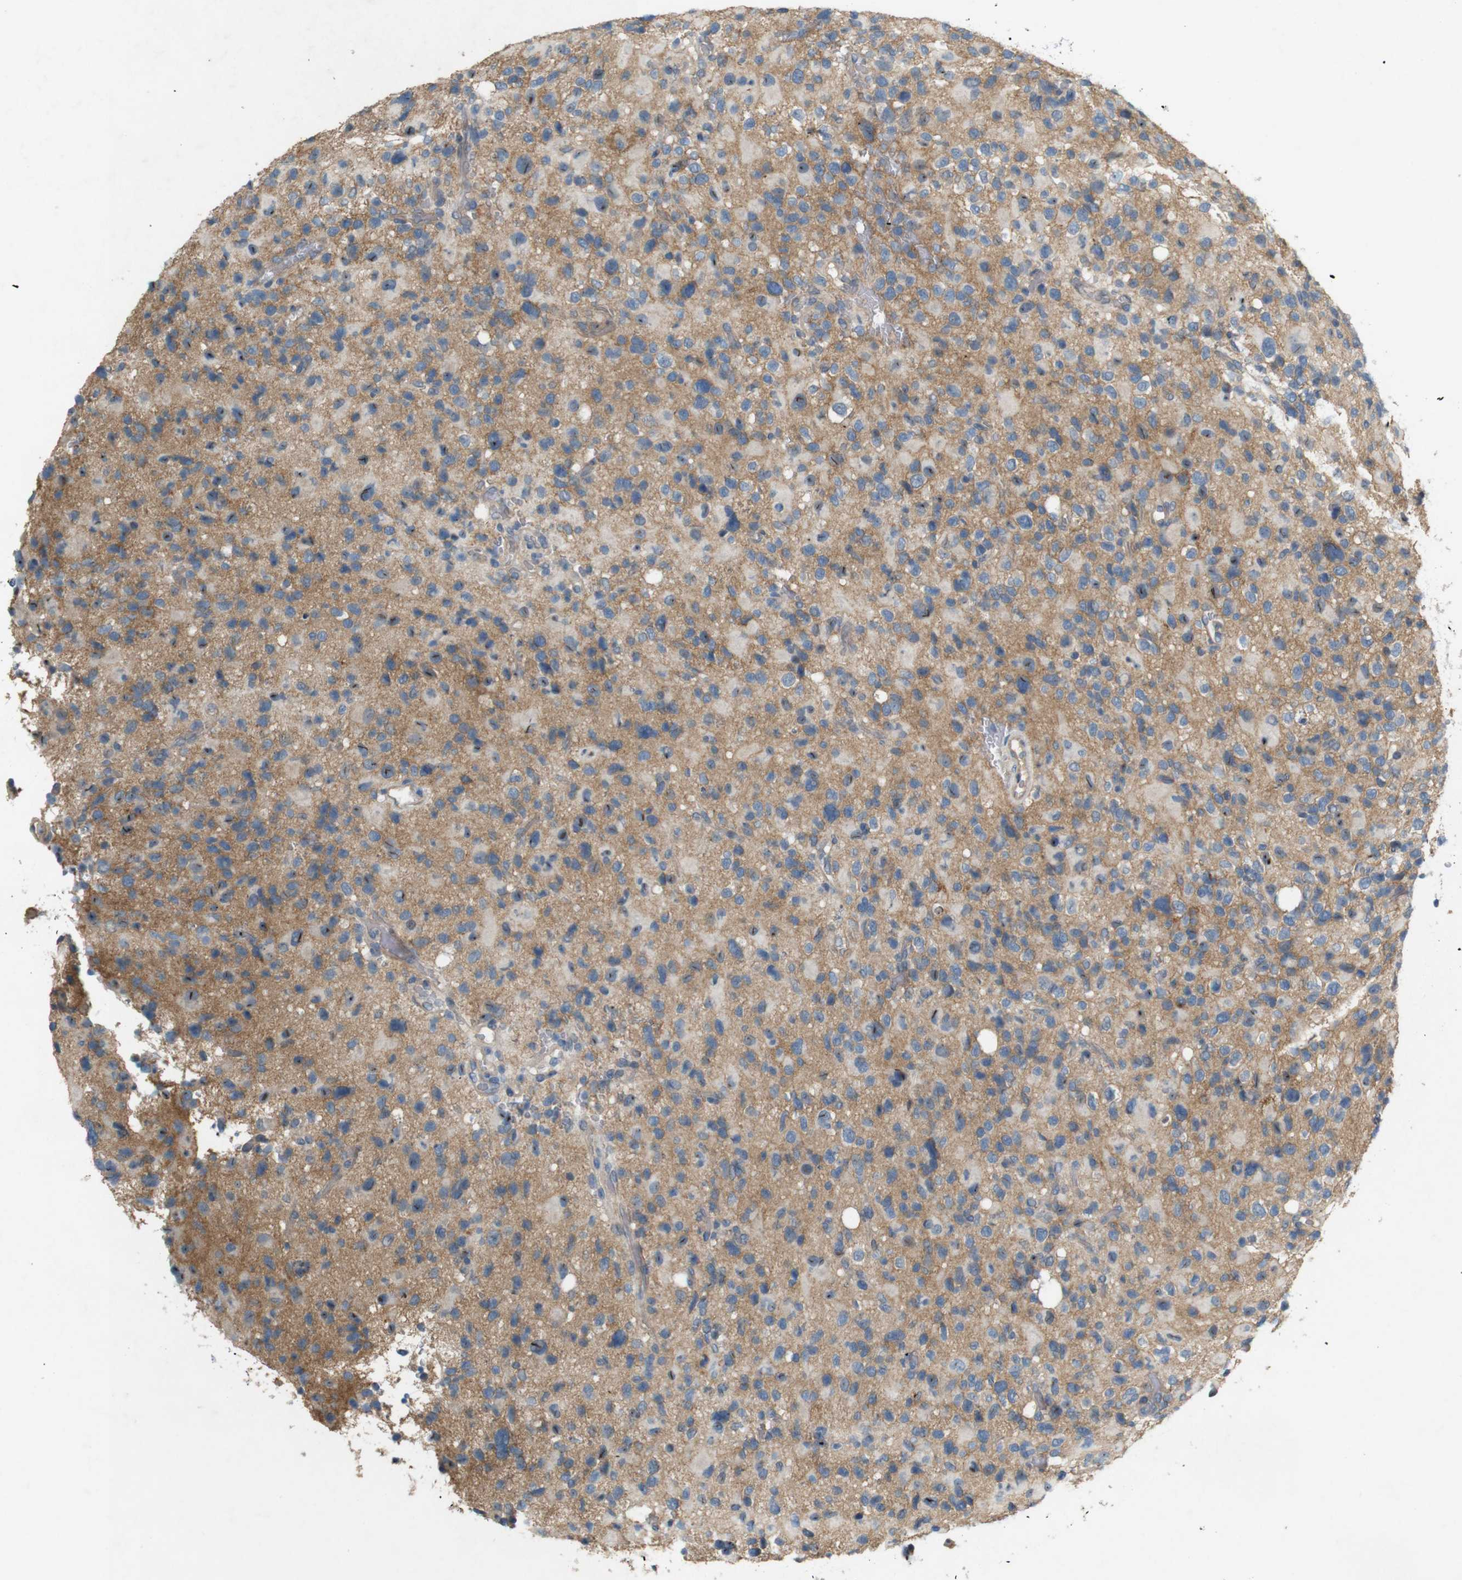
{"staining": {"intensity": "moderate", "quantity": "<25%", "location": "nuclear"}, "tissue": "glioma", "cell_type": "Tumor cells", "image_type": "cancer", "snomed": [{"axis": "morphology", "description": "Glioma, malignant, High grade"}, {"axis": "topography", "description": "Brain"}], "caption": "A low amount of moderate nuclear expression is present in approximately <25% of tumor cells in malignant high-grade glioma tissue.", "gene": "PVR", "patient": {"sex": "male", "age": 48}}